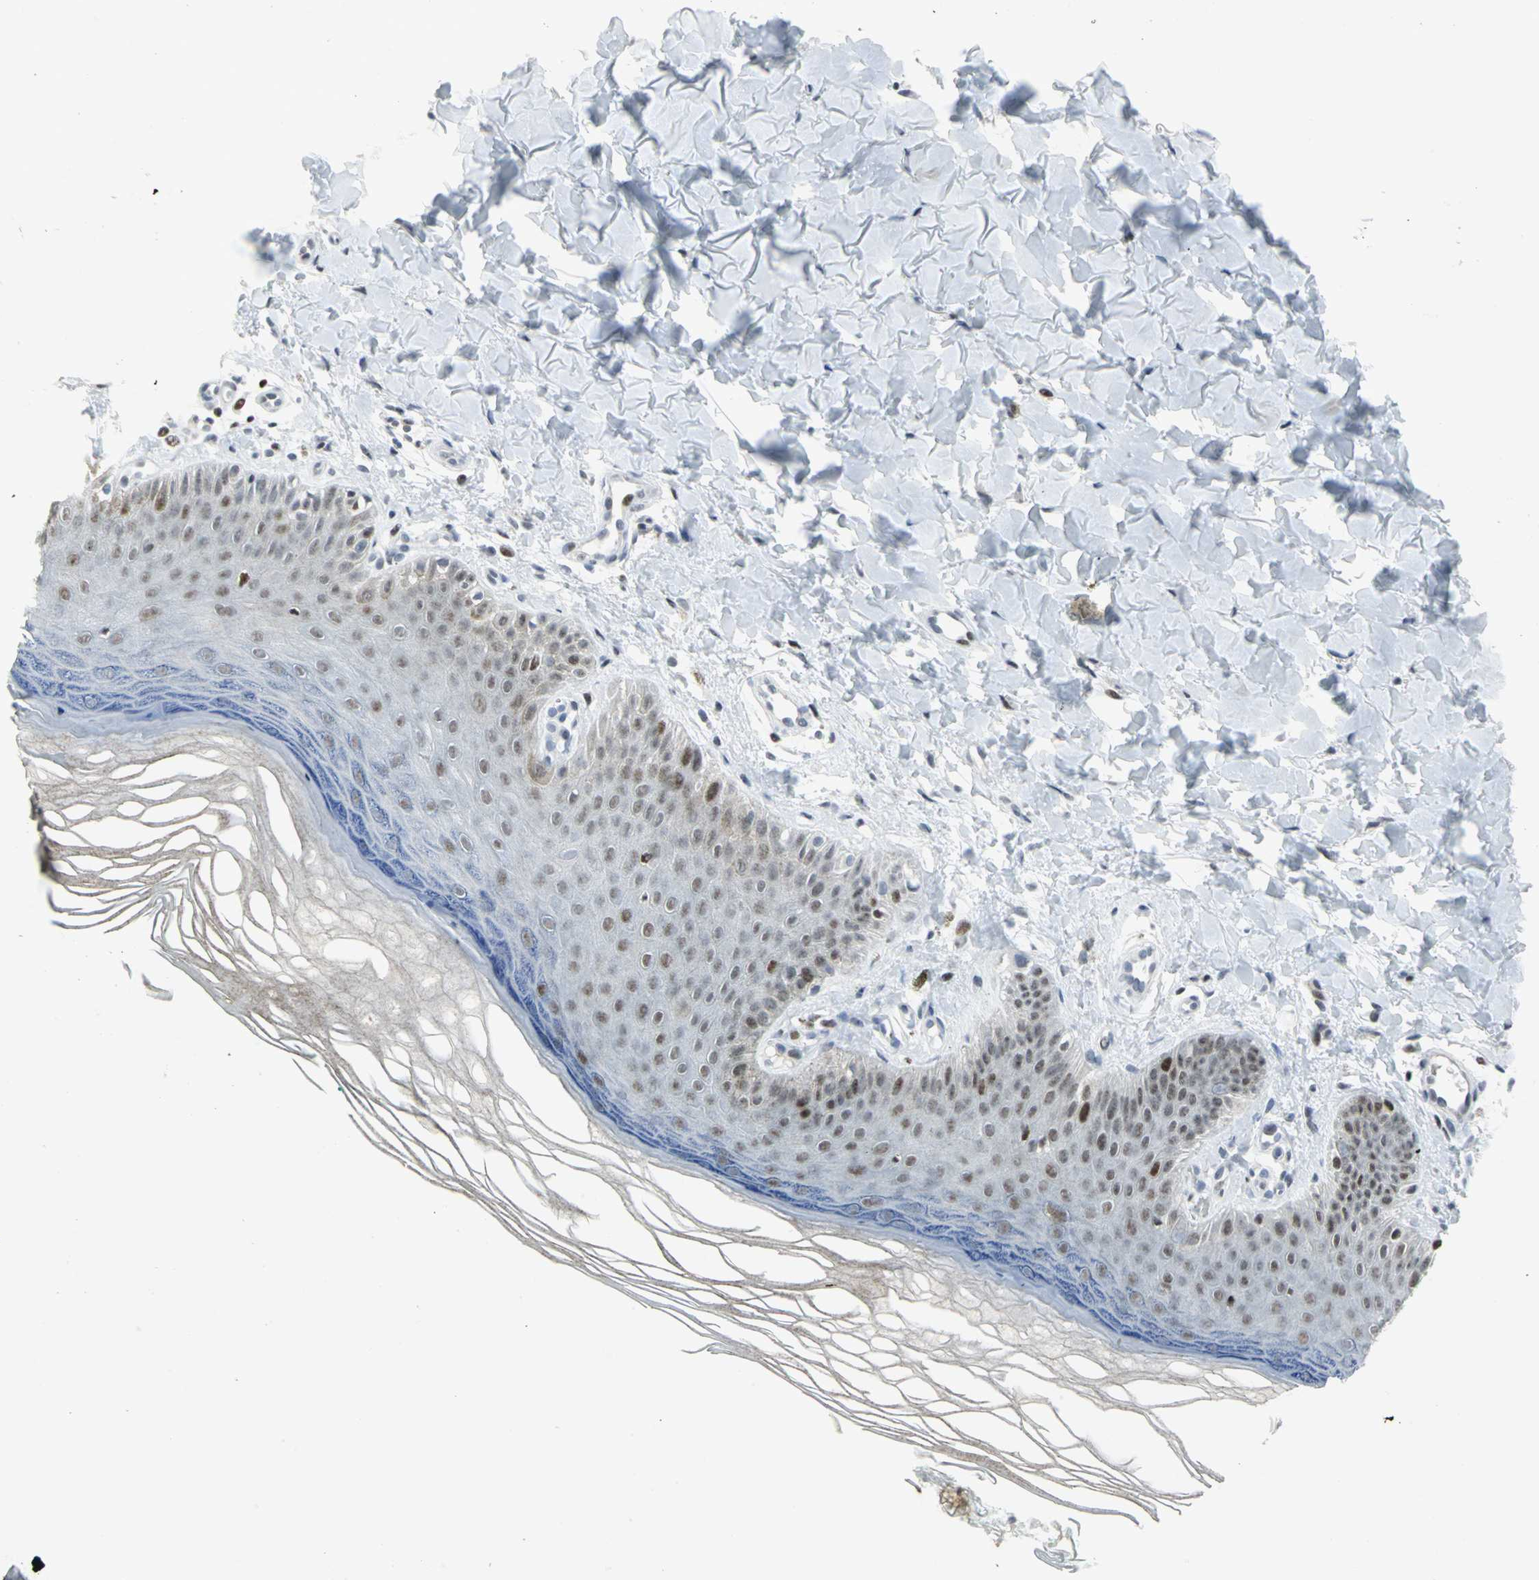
{"staining": {"intensity": "weak", "quantity": ">75%", "location": "cytoplasmic/membranous"}, "tissue": "skin", "cell_type": "Fibroblasts", "image_type": "normal", "snomed": [{"axis": "morphology", "description": "Normal tissue, NOS"}, {"axis": "topography", "description": "Skin"}], "caption": "Protein expression analysis of normal skin displays weak cytoplasmic/membranous expression in approximately >75% of fibroblasts. The protein of interest is stained brown, and the nuclei are stained in blue (DAB (3,3'-diaminobenzidine) IHC with brightfield microscopy, high magnification).", "gene": "RPA1", "patient": {"sex": "male", "age": 26}}